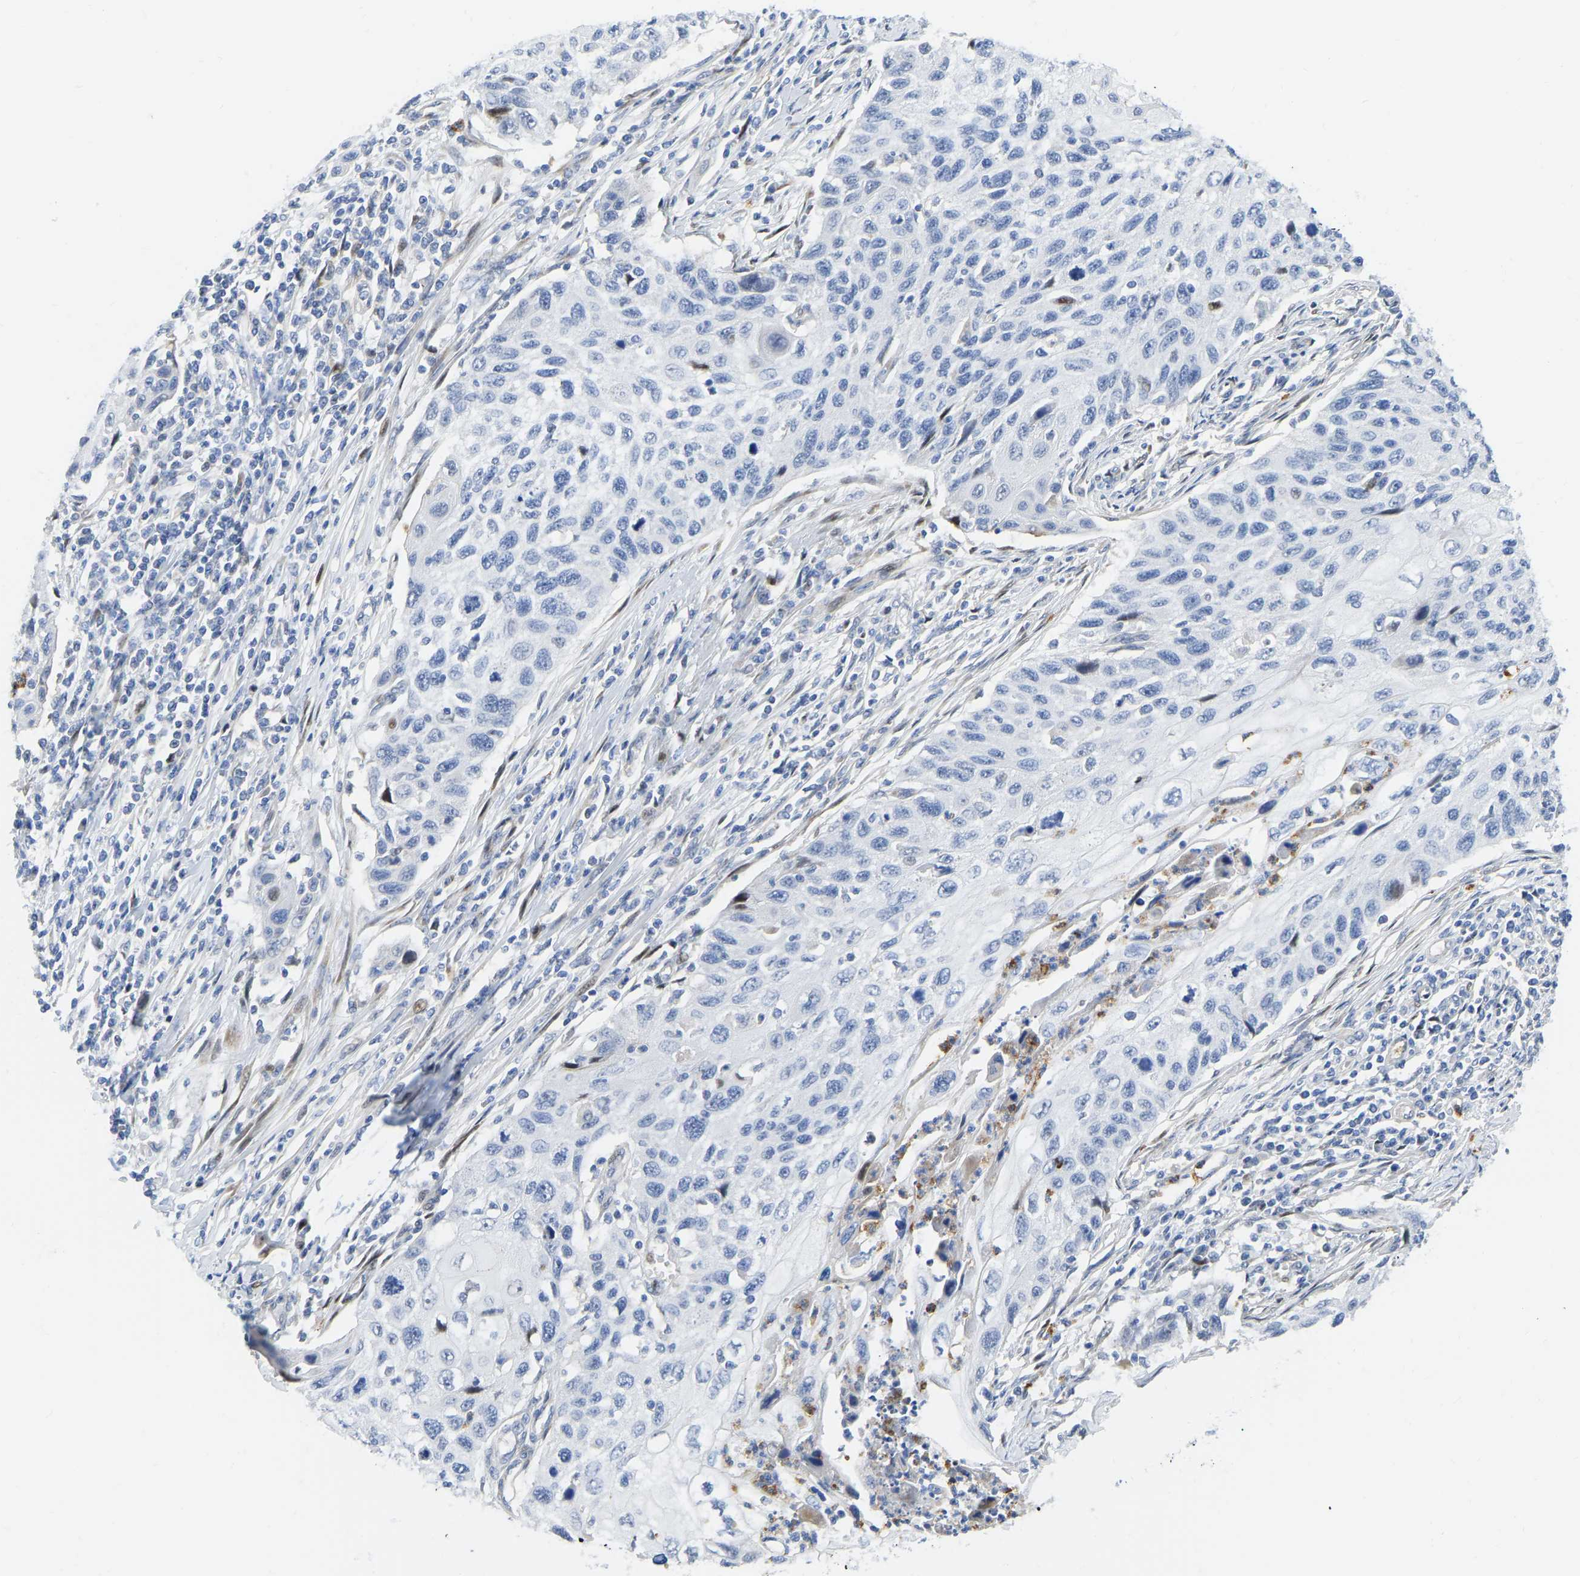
{"staining": {"intensity": "weak", "quantity": "<25%", "location": "nuclear"}, "tissue": "cervical cancer", "cell_type": "Tumor cells", "image_type": "cancer", "snomed": [{"axis": "morphology", "description": "Squamous cell carcinoma, NOS"}, {"axis": "topography", "description": "Cervix"}], "caption": "The photomicrograph shows no staining of tumor cells in squamous cell carcinoma (cervical).", "gene": "HDAC5", "patient": {"sex": "female", "age": 70}}